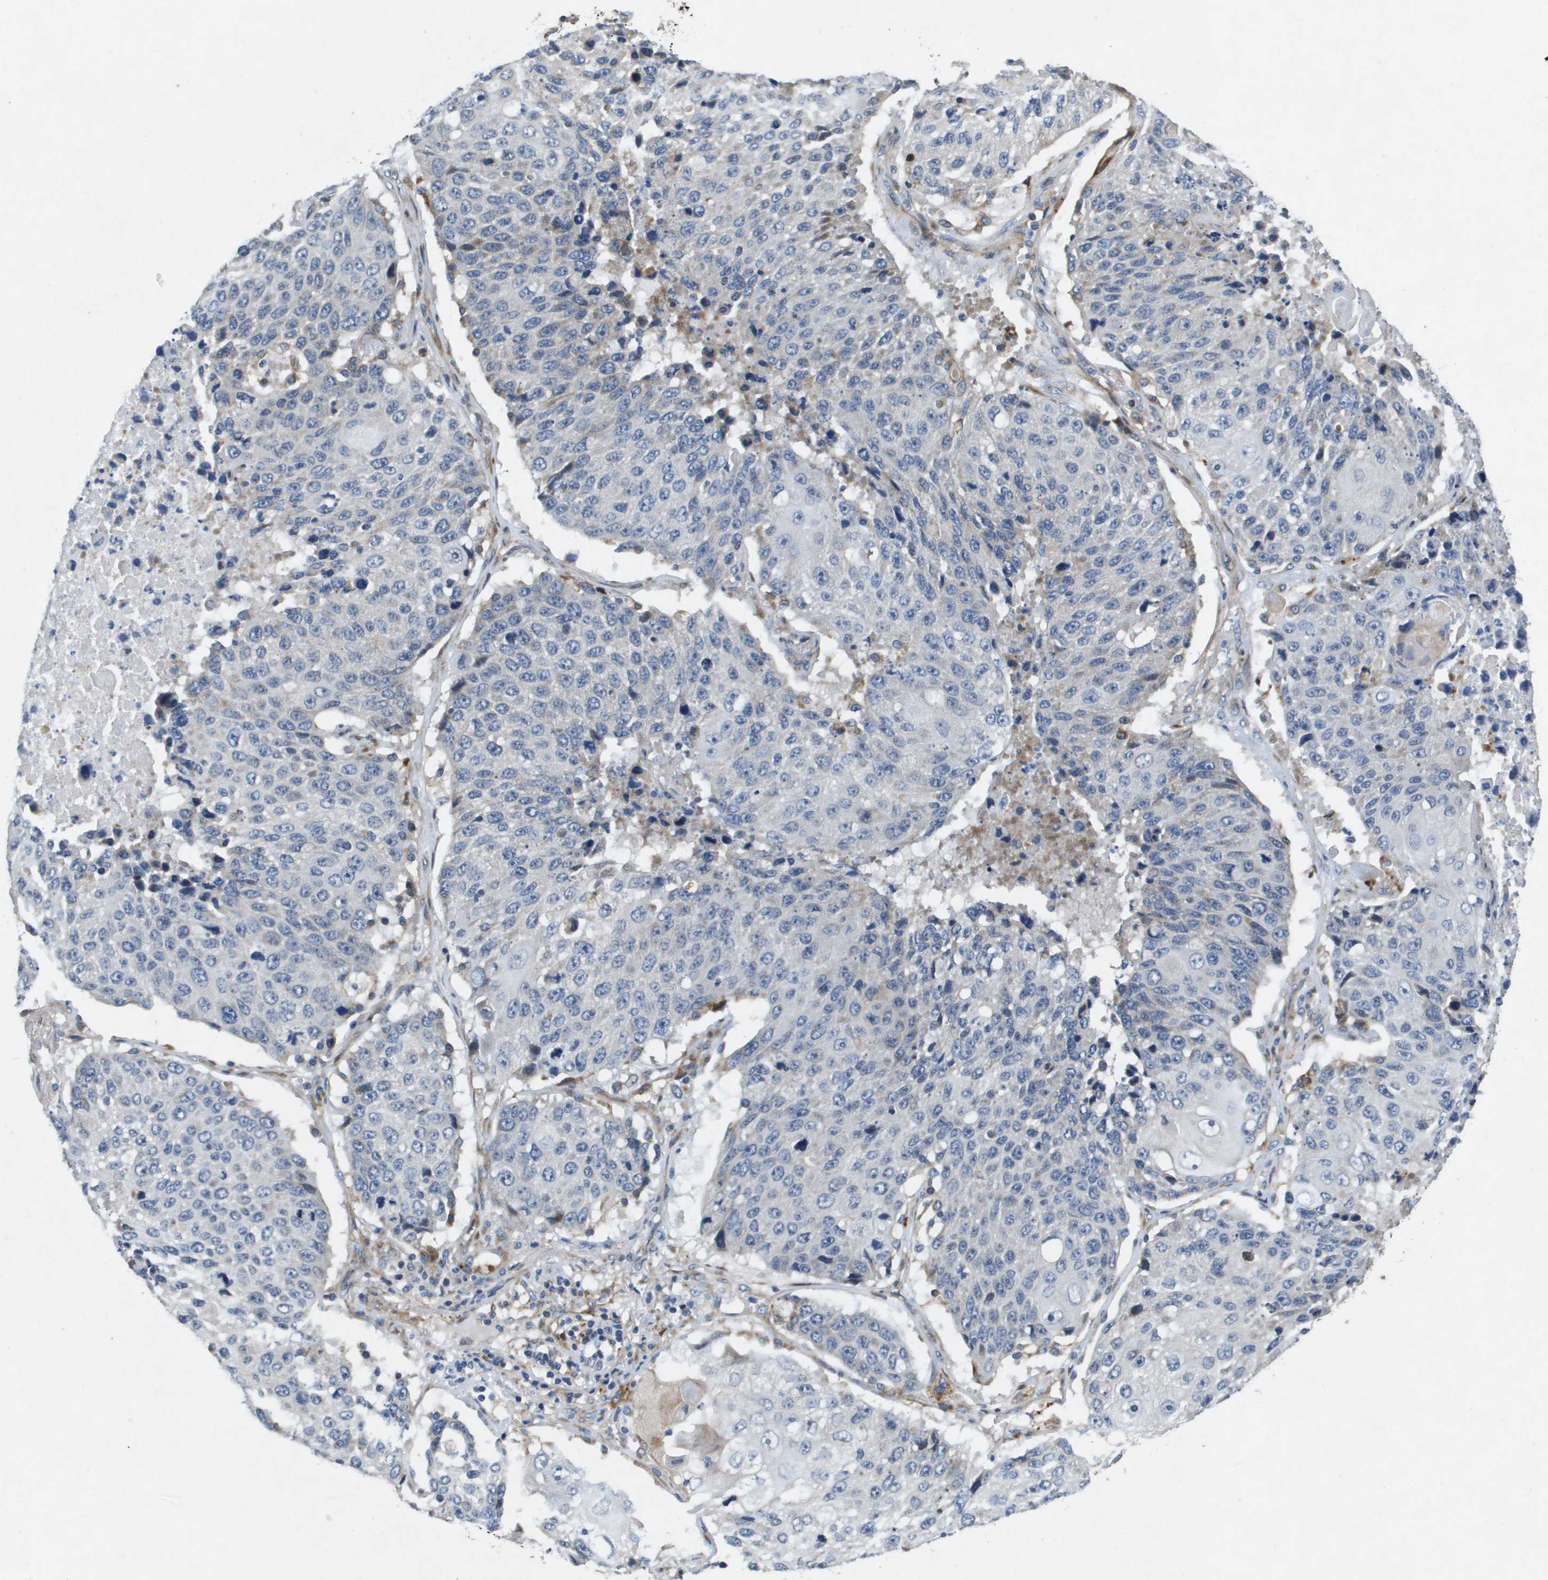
{"staining": {"intensity": "negative", "quantity": "none", "location": "none"}, "tissue": "lung cancer", "cell_type": "Tumor cells", "image_type": "cancer", "snomed": [{"axis": "morphology", "description": "Squamous cell carcinoma, NOS"}, {"axis": "topography", "description": "Lung"}], "caption": "A micrograph of squamous cell carcinoma (lung) stained for a protein displays no brown staining in tumor cells.", "gene": "ENTPD2", "patient": {"sex": "male", "age": 61}}